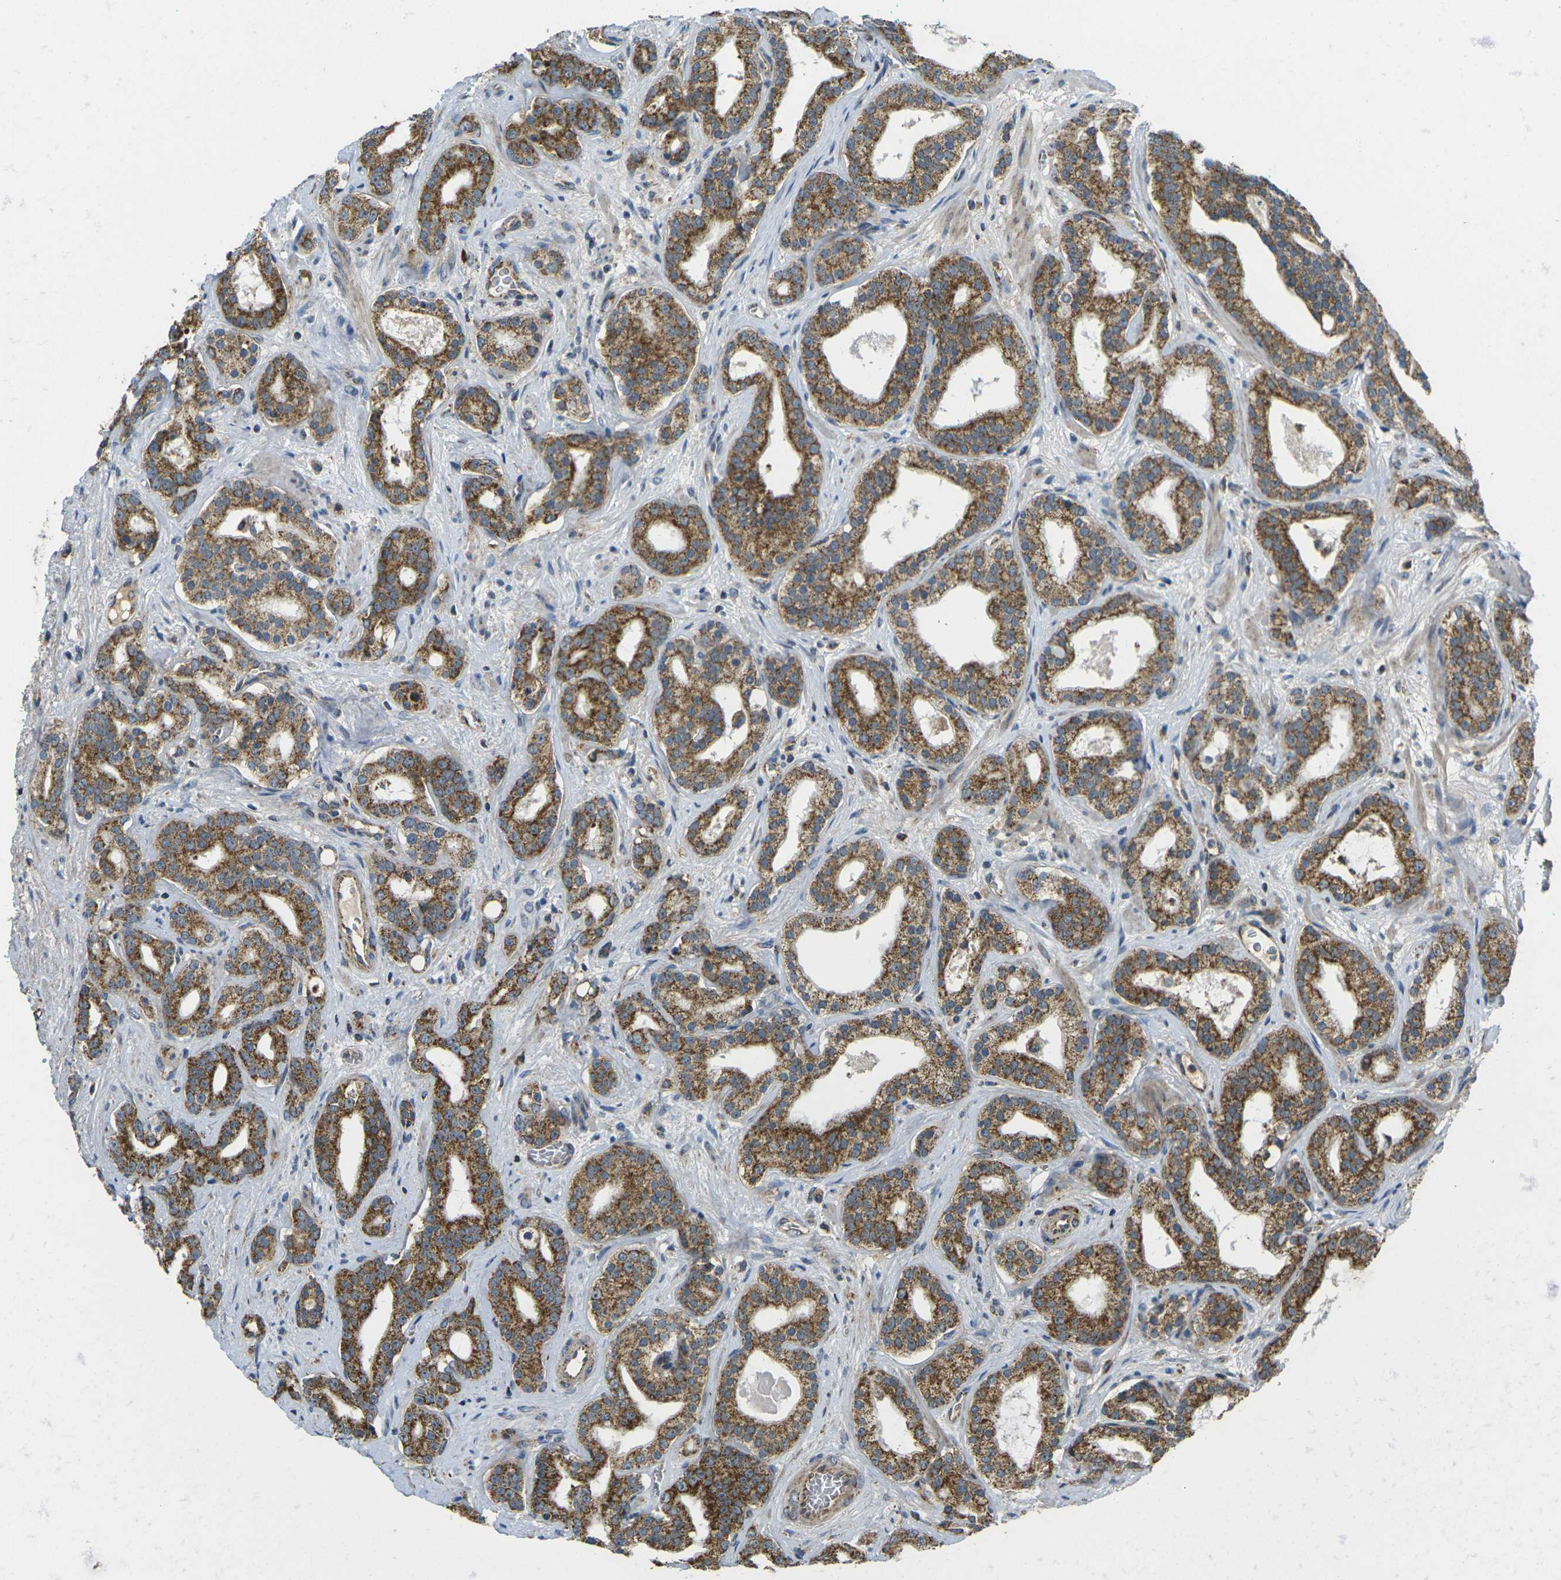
{"staining": {"intensity": "moderate", "quantity": ">75%", "location": "cytoplasmic/membranous"}, "tissue": "prostate cancer", "cell_type": "Tumor cells", "image_type": "cancer", "snomed": [{"axis": "morphology", "description": "Adenocarcinoma, Low grade"}, {"axis": "topography", "description": "Prostate"}], "caption": "Low-grade adenocarcinoma (prostate) stained with DAB immunohistochemistry exhibits medium levels of moderate cytoplasmic/membranous expression in approximately >75% of tumor cells.", "gene": "IGF1R", "patient": {"sex": "male", "age": 63}}